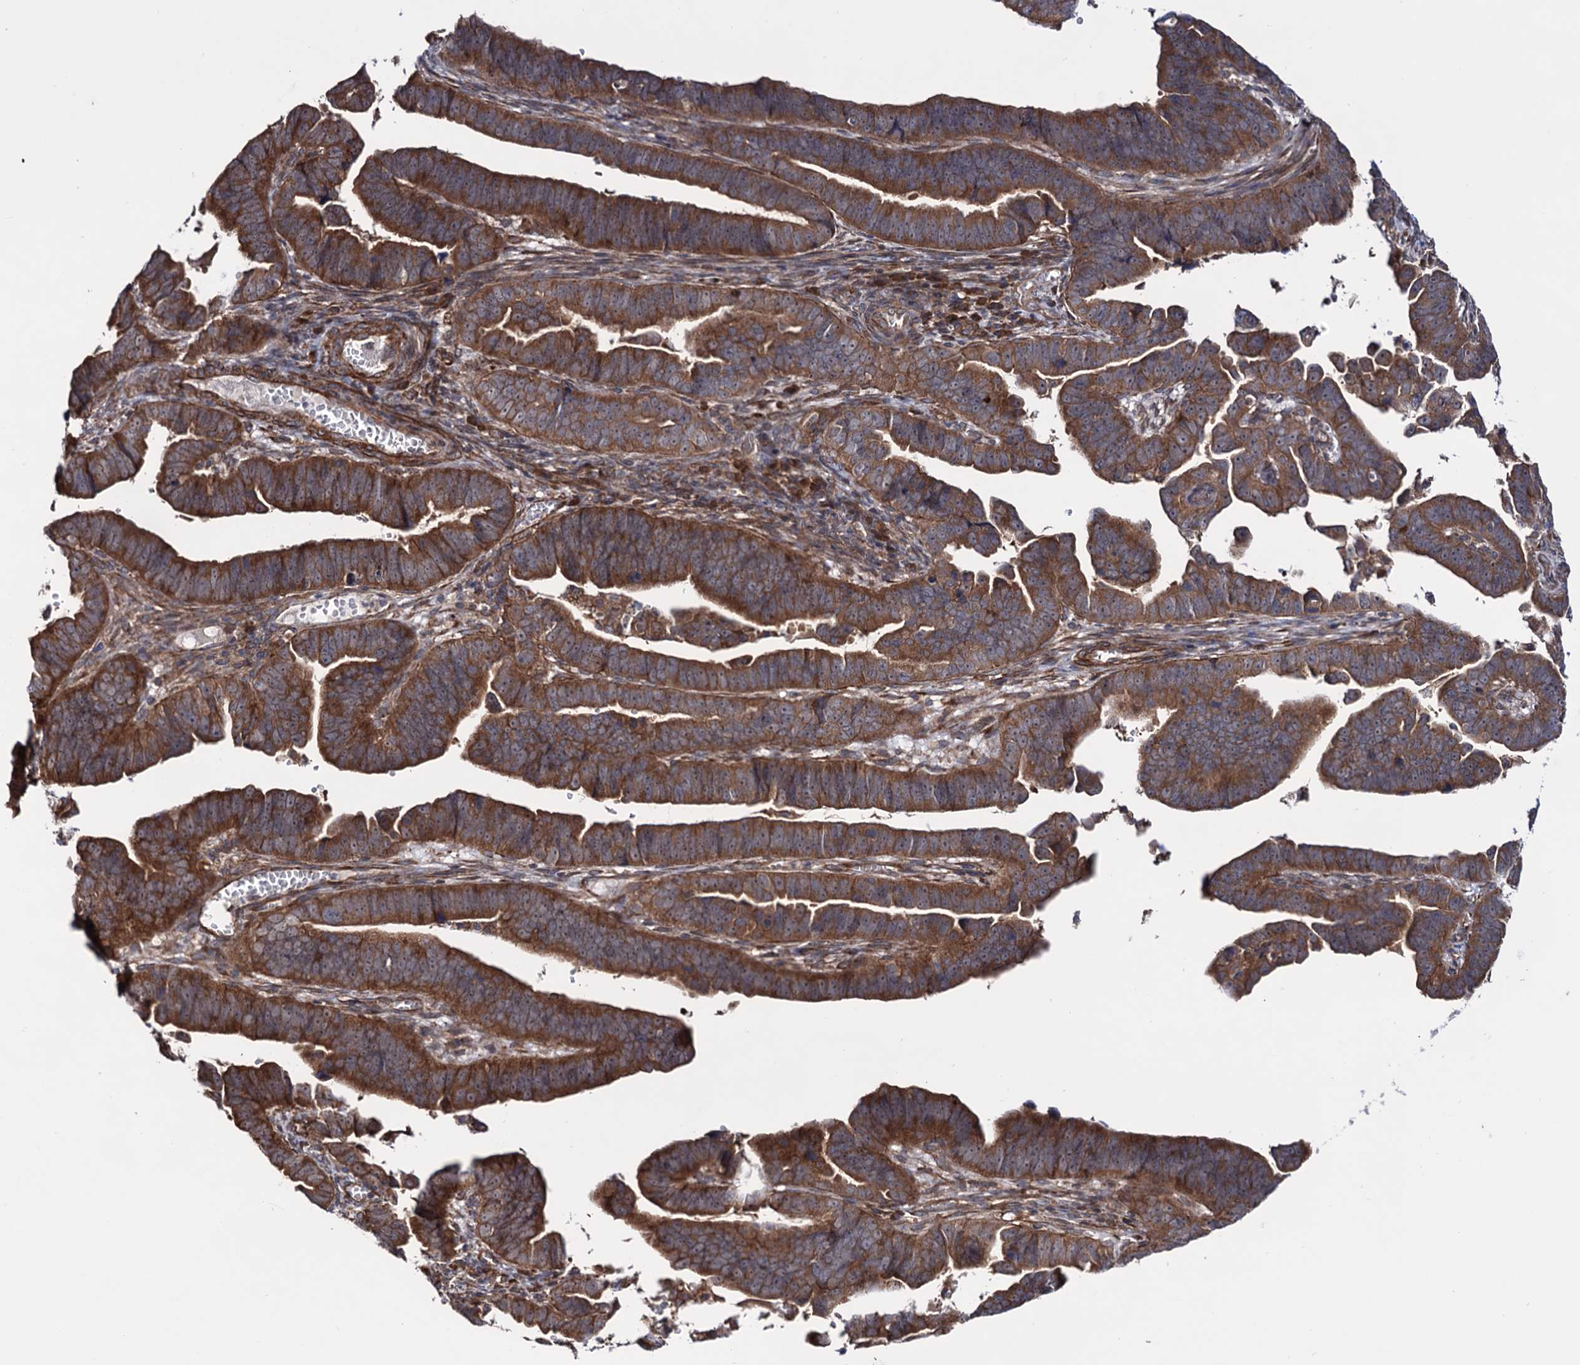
{"staining": {"intensity": "strong", "quantity": ">75%", "location": "cytoplasmic/membranous"}, "tissue": "endometrial cancer", "cell_type": "Tumor cells", "image_type": "cancer", "snomed": [{"axis": "morphology", "description": "Adenocarcinoma, NOS"}, {"axis": "topography", "description": "Endometrium"}], "caption": "Tumor cells display high levels of strong cytoplasmic/membranous positivity in about >75% of cells in endometrial adenocarcinoma.", "gene": "FERMT2", "patient": {"sex": "female", "age": 75}}